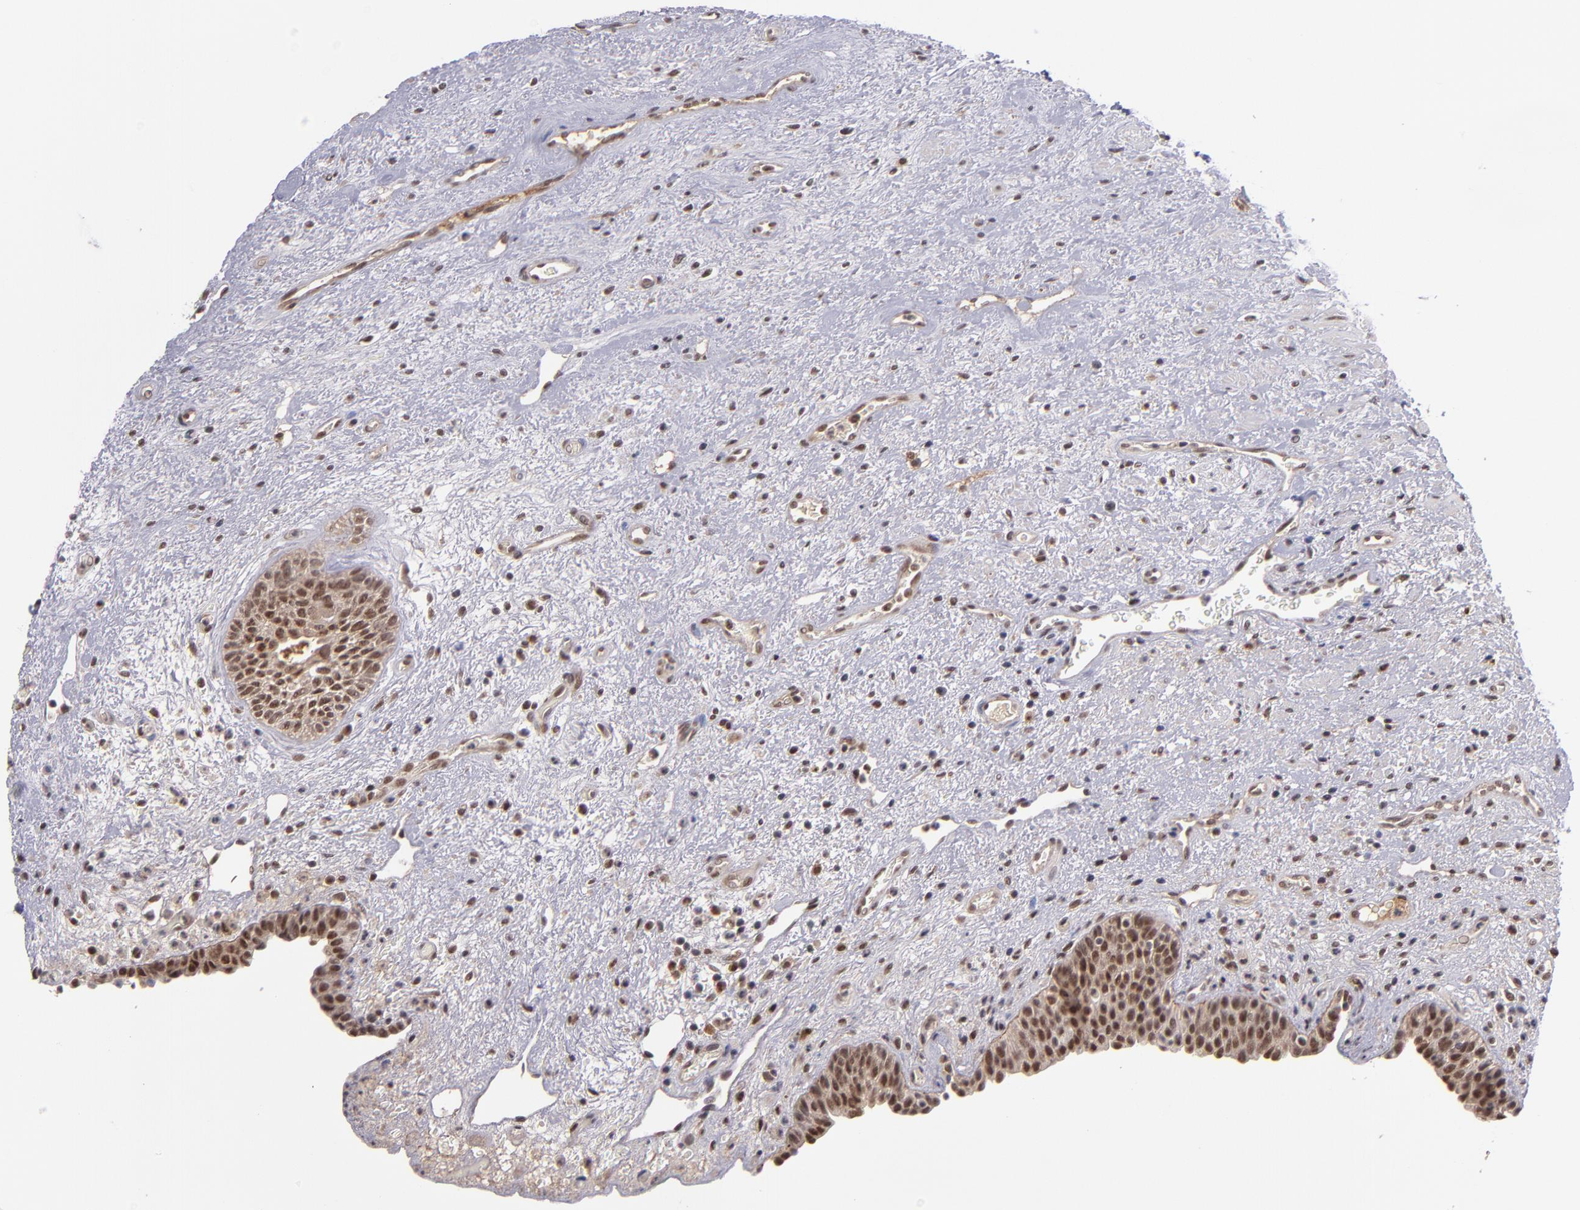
{"staining": {"intensity": "moderate", "quantity": ">75%", "location": "cytoplasmic/membranous,nuclear"}, "tissue": "urinary bladder", "cell_type": "Urothelial cells", "image_type": "normal", "snomed": [{"axis": "morphology", "description": "Normal tissue, NOS"}, {"axis": "topography", "description": "Urinary bladder"}], "caption": "IHC of benign human urinary bladder shows medium levels of moderate cytoplasmic/membranous,nuclear expression in about >75% of urothelial cells.", "gene": "EP300", "patient": {"sex": "male", "age": 48}}